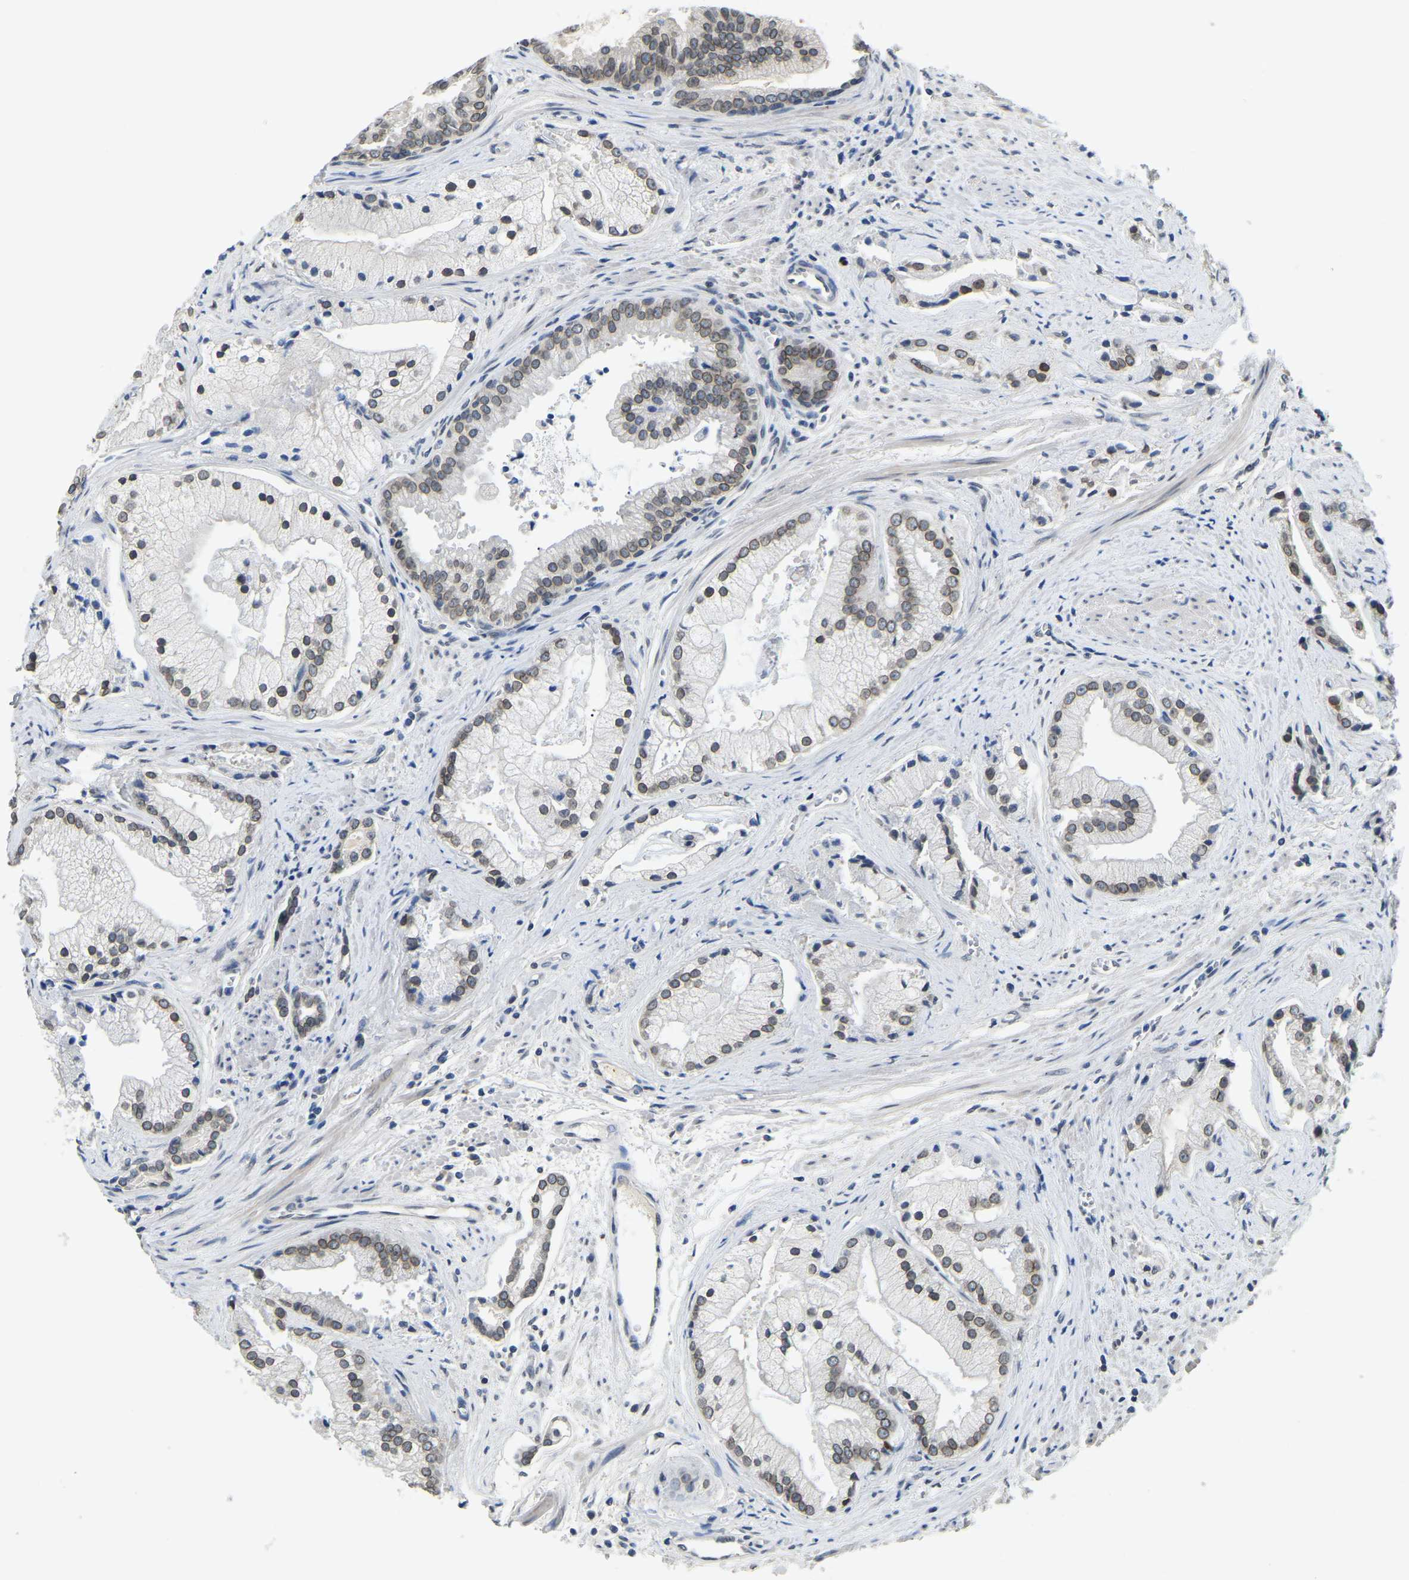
{"staining": {"intensity": "moderate", "quantity": ">75%", "location": "cytoplasmic/membranous,nuclear"}, "tissue": "prostate cancer", "cell_type": "Tumor cells", "image_type": "cancer", "snomed": [{"axis": "morphology", "description": "Adenocarcinoma, High grade"}, {"axis": "topography", "description": "Prostate"}], "caption": "This histopathology image exhibits immunohistochemistry (IHC) staining of prostate cancer, with medium moderate cytoplasmic/membranous and nuclear staining in approximately >75% of tumor cells.", "gene": "RANBP2", "patient": {"sex": "male", "age": 67}}